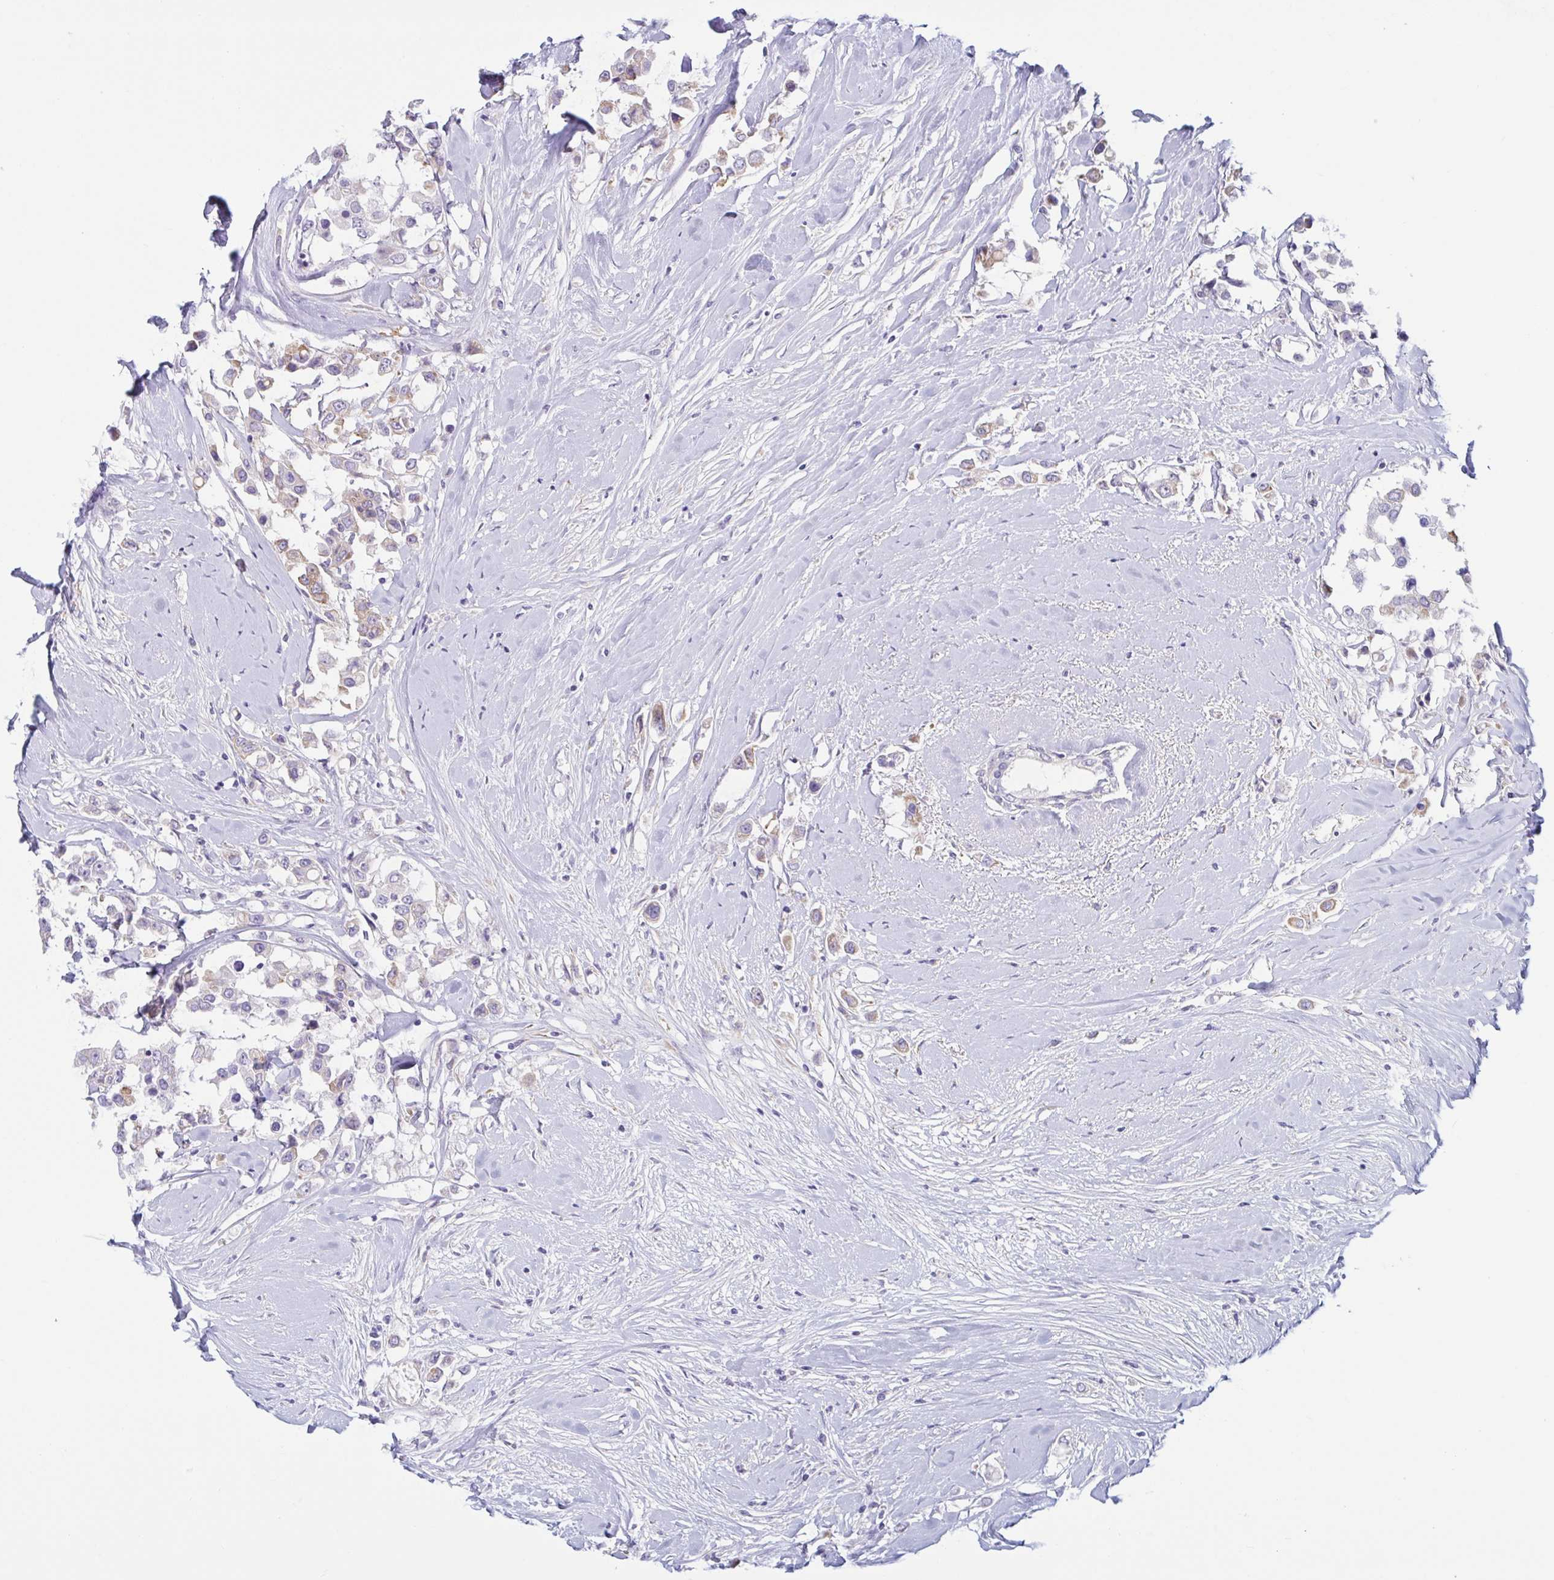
{"staining": {"intensity": "weak", "quantity": "<25%", "location": "cytoplasmic/membranous"}, "tissue": "breast cancer", "cell_type": "Tumor cells", "image_type": "cancer", "snomed": [{"axis": "morphology", "description": "Duct carcinoma"}, {"axis": "topography", "description": "Breast"}], "caption": "The histopathology image demonstrates no staining of tumor cells in breast invasive ductal carcinoma.", "gene": "TNNI2", "patient": {"sex": "female", "age": 61}}